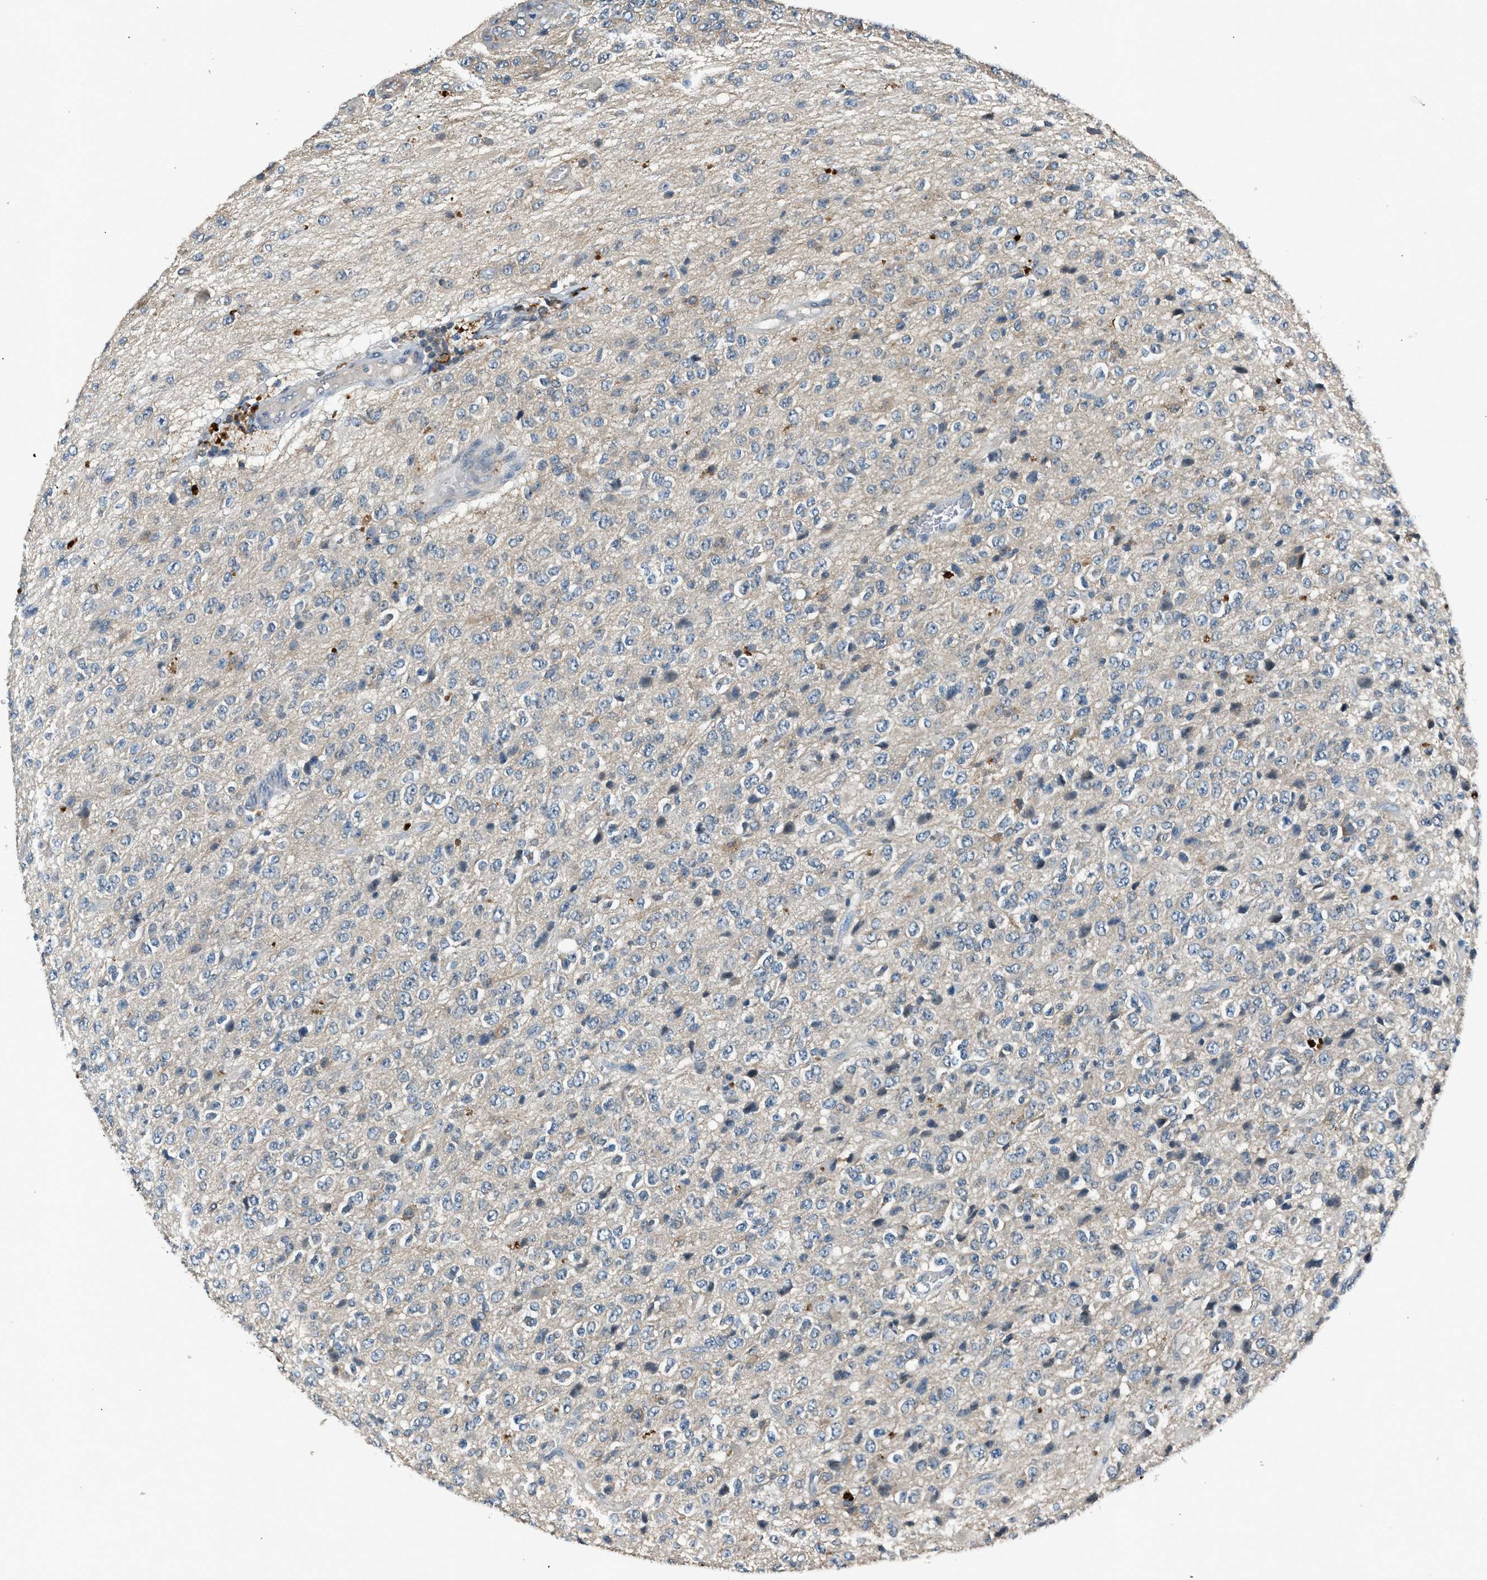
{"staining": {"intensity": "negative", "quantity": "none", "location": "none"}, "tissue": "glioma", "cell_type": "Tumor cells", "image_type": "cancer", "snomed": [{"axis": "morphology", "description": "Glioma, malignant, High grade"}, {"axis": "topography", "description": "pancreas cauda"}], "caption": "IHC histopathology image of neoplastic tissue: human high-grade glioma (malignant) stained with DAB (3,3'-diaminobenzidine) exhibits no significant protein positivity in tumor cells. (Brightfield microscopy of DAB (3,3'-diaminobenzidine) immunohistochemistry (IHC) at high magnification).", "gene": "LMLN", "patient": {"sex": "male", "age": 60}}